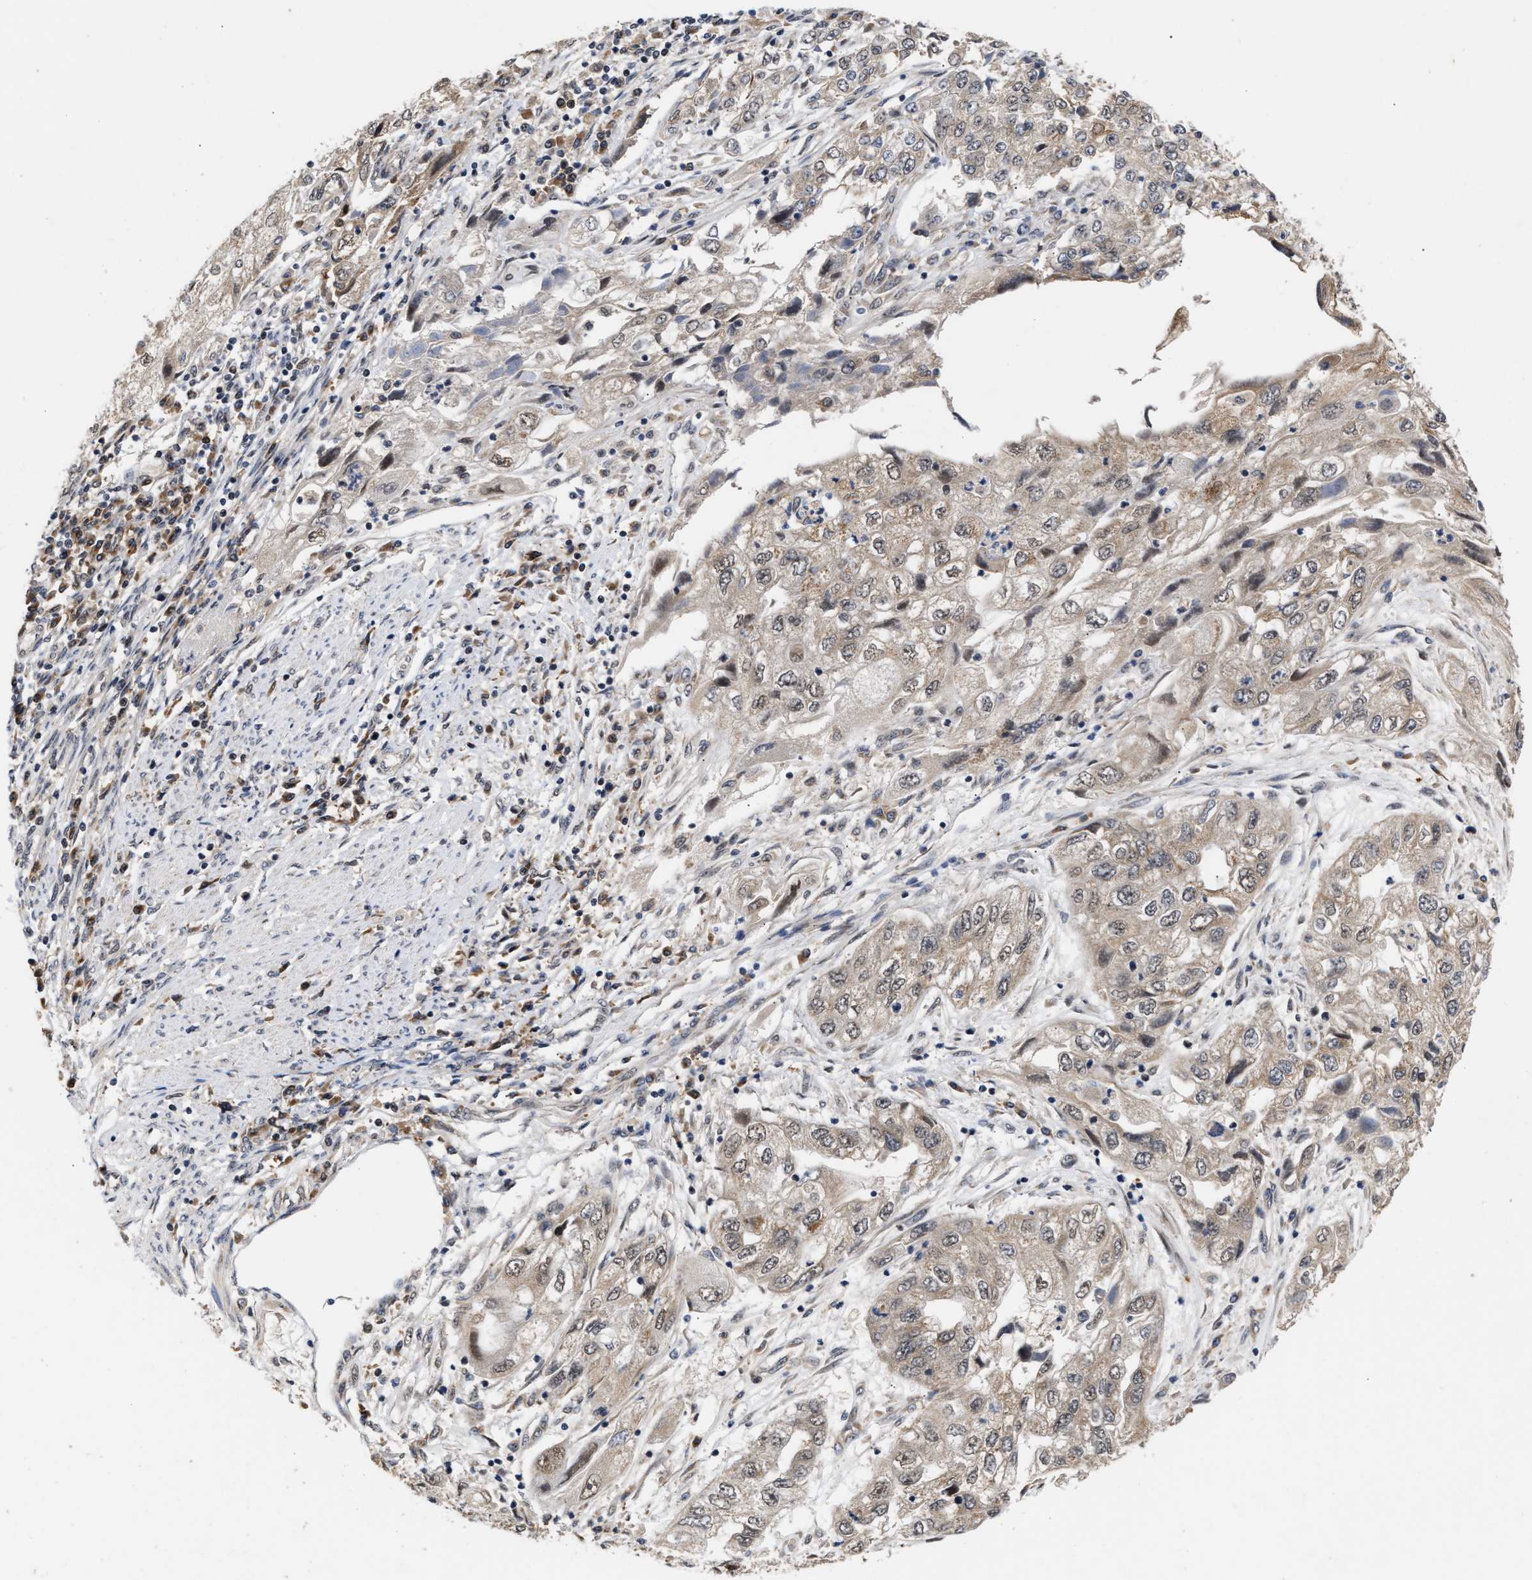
{"staining": {"intensity": "moderate", "quantity": "25%-75%", "location": "cytoplasmic/membranous"}, "tissue": "endometrial cancer", "cell_type": "Tumor cells", "image_type": "cancer", "snomed": [{"axis": "morphology", "description": "Adenocarcinoma, NOS"}, {"axis": "topography", "description": "Endometrium"}], "caption": "Protein expression analysis of human endometrial cancer reveals moderate cytoplasmic/membranous expression in approximately 25%-75% of tumor cells.", "gene": "CLIP2", "patient": {"sex": "female", "age": 49}}